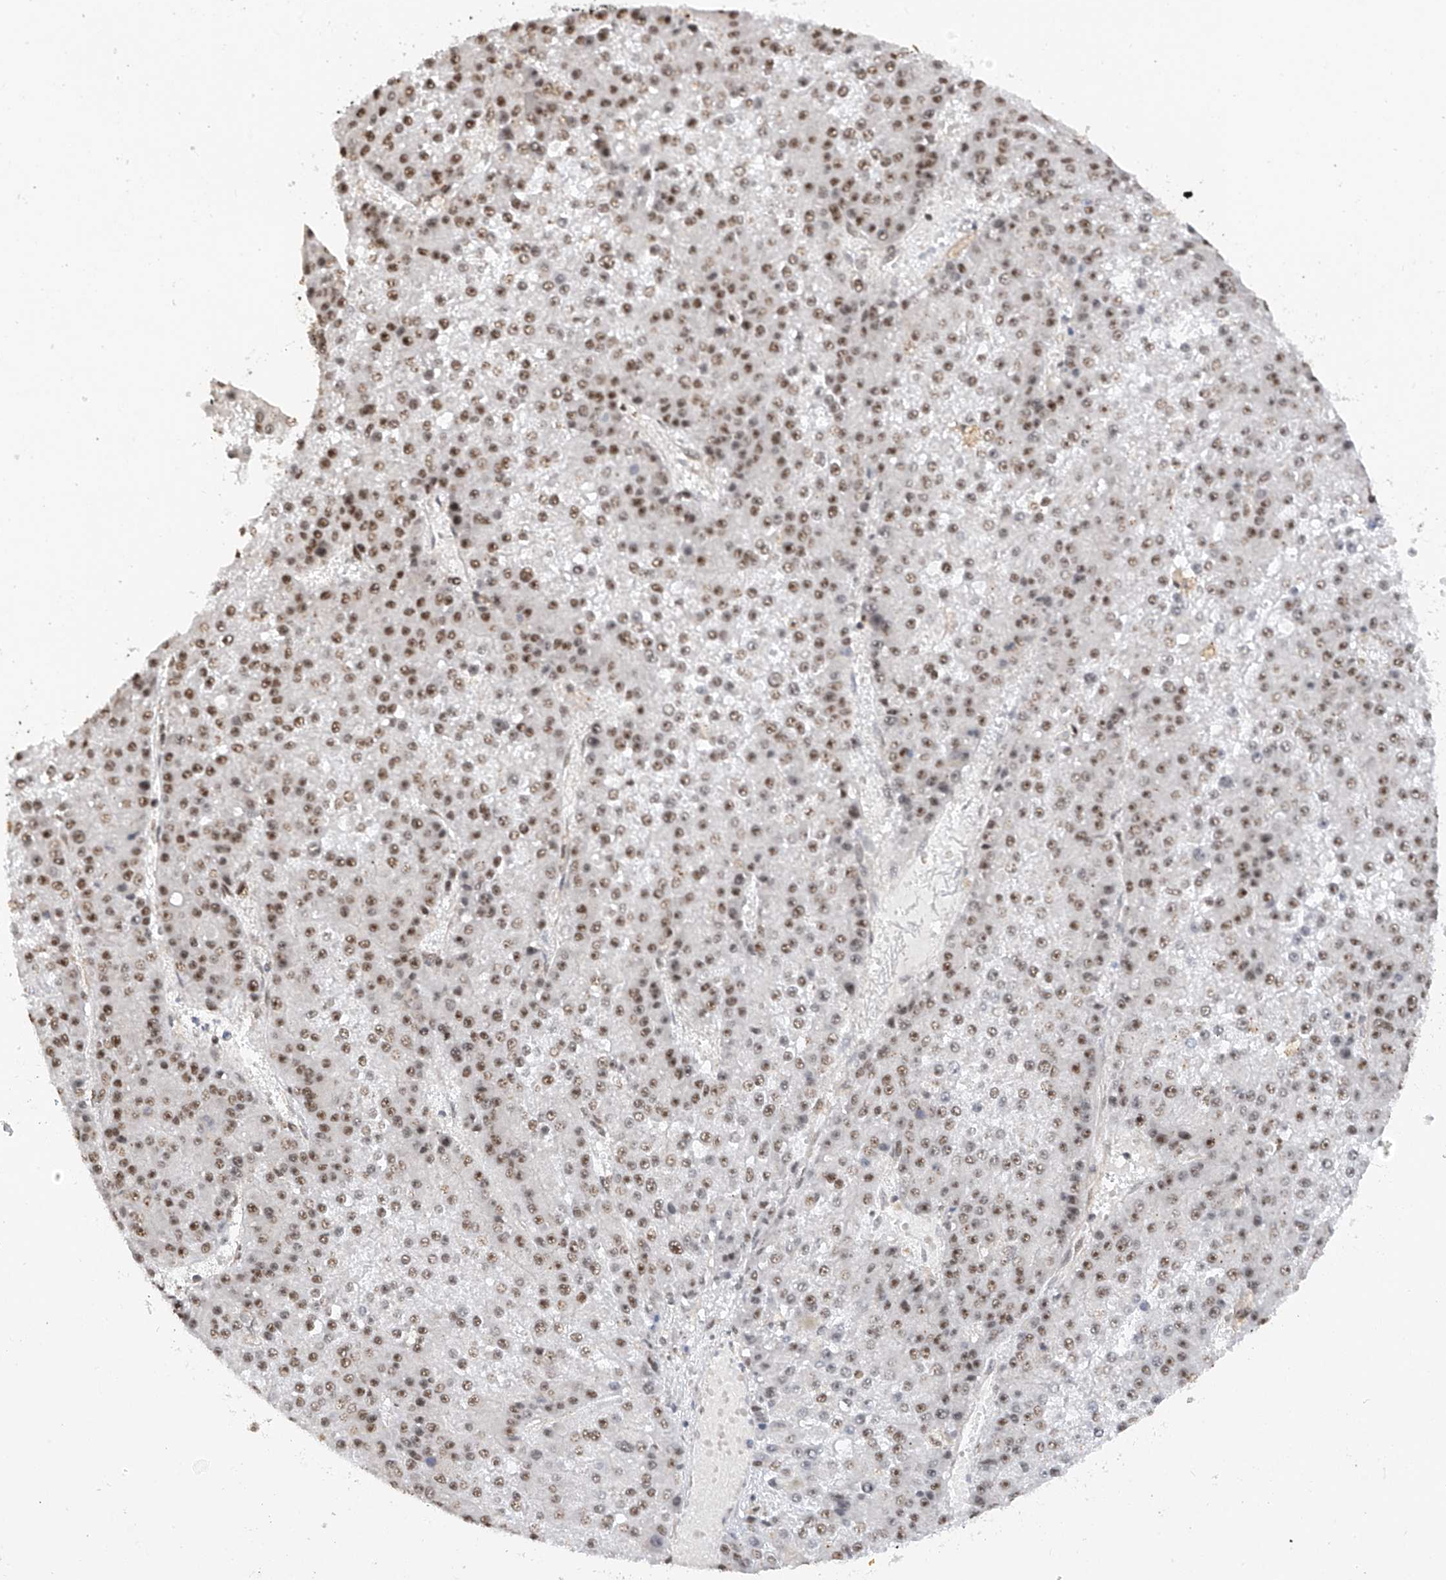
{"staining": {"intensity": "moderate", "quantity": ">75%", "location": "nuclear"}, "tissue": "liver cancer", "cell_type": "Tumor cells", "image_type": "cancer", "snomed": [{"axis": "morphology", "description": "Carcinoma, Hepatocellular, NOS"}, {"axis": "topography", "description": "Liver"}], "caption": "This is an image of IHC staining of liver hepatocellular carcinoma, which shows moderate expression in the nuclear of tumor cells.", "gene": "C1orf131", "patient": {"sex": "female", "age": 73}}